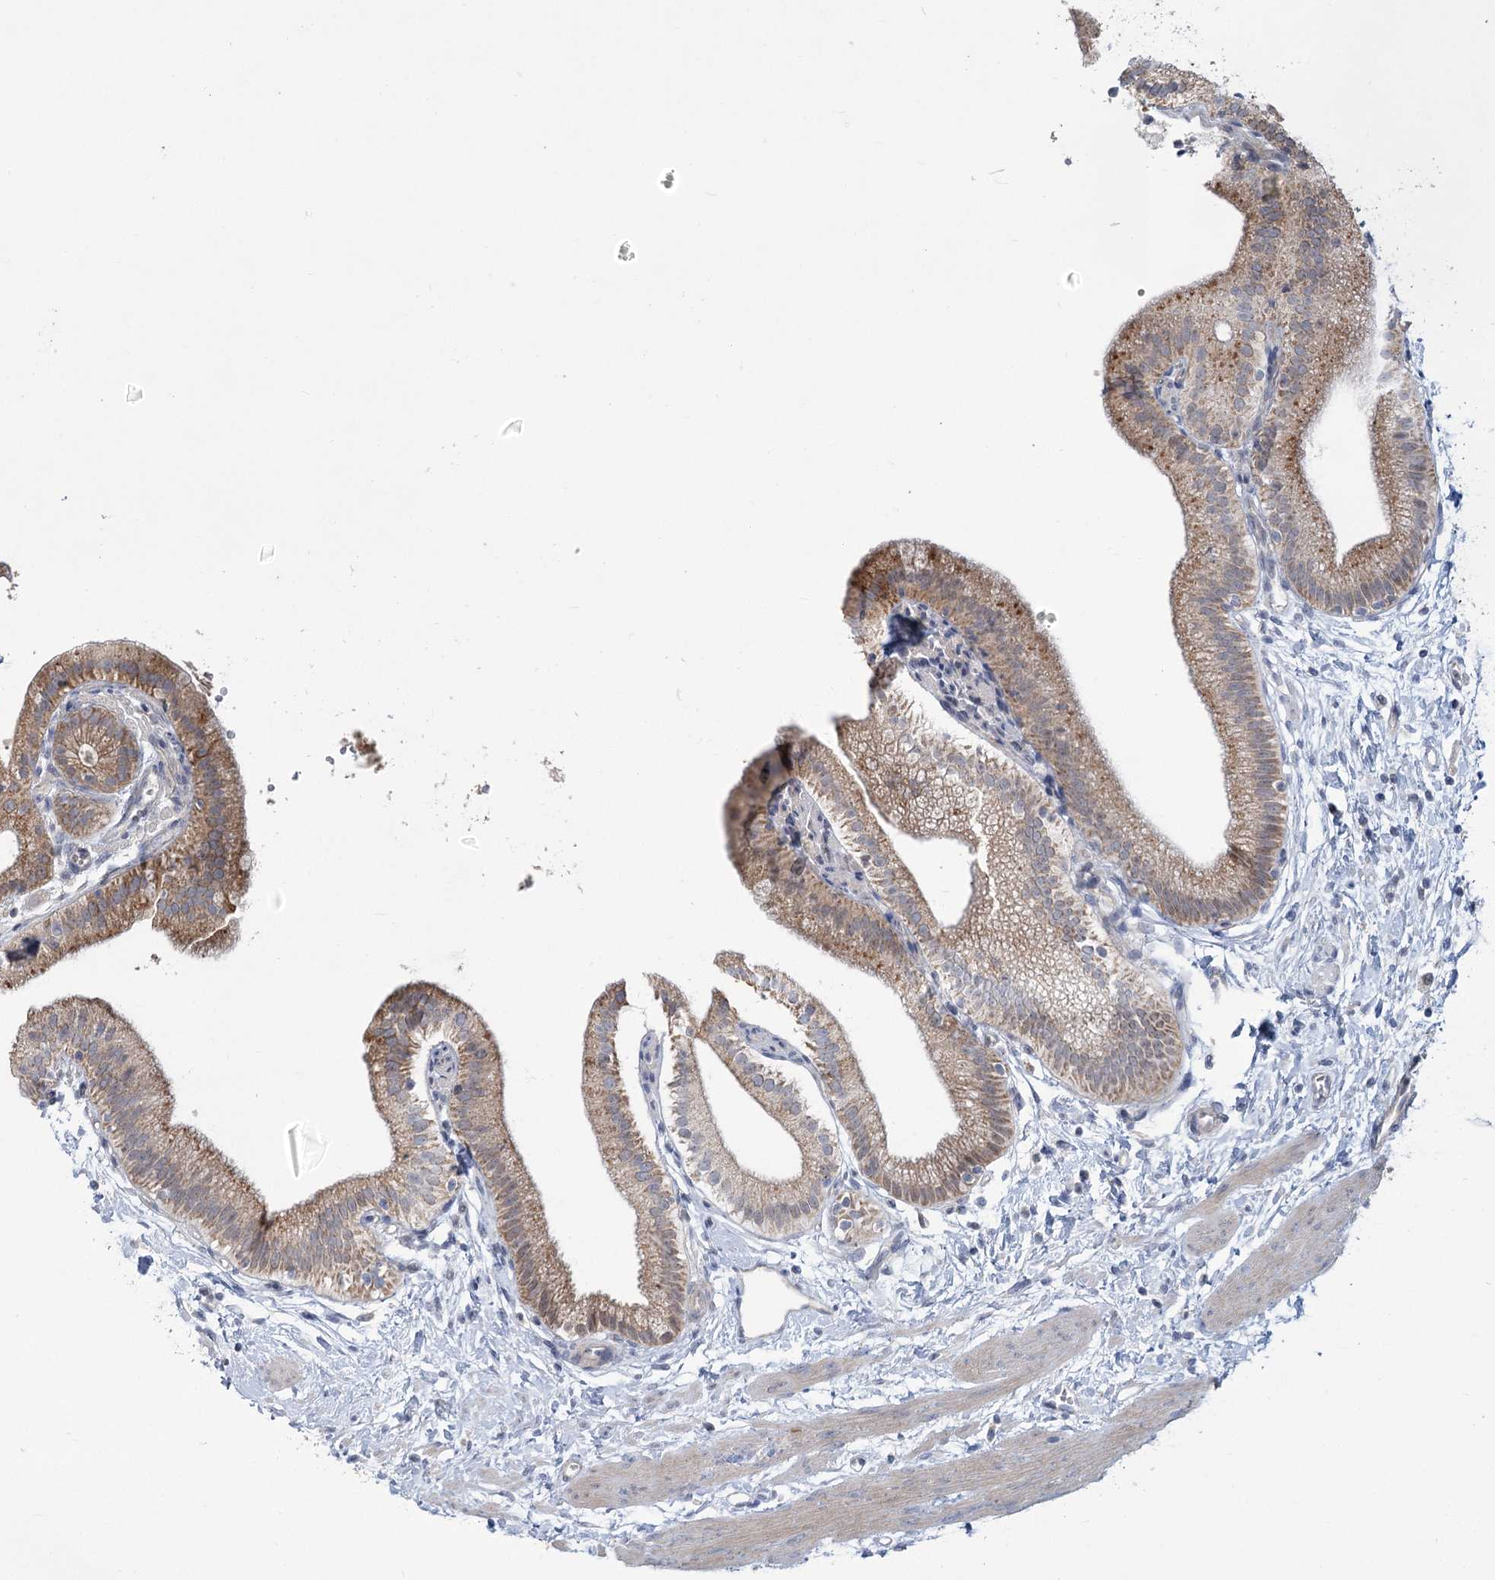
{"staining": {"intensity": "moderate", "quantity": "25%-75%", "location": "cytoplasmic/membranous"}, "tissue": "gallbladder", "cell_type": "Glandular cells", "image_type": "normal", "snomed": [{"axis": "morphology", "description": "Normal tissue, NOS"}, {"axis": "topography", "description": "Gallbladder"}], "caption": "Immunohistochemistry (IHC) of normal gallbladder demonstrates medium levels of moderate cytoplasmic/membranous expression in approximately 25%-75% of glandular cells. (IHC, brightfield microscopy, high magnification).", "gene": "MTG1", "patient": {"sex": "male", "age": 55}}